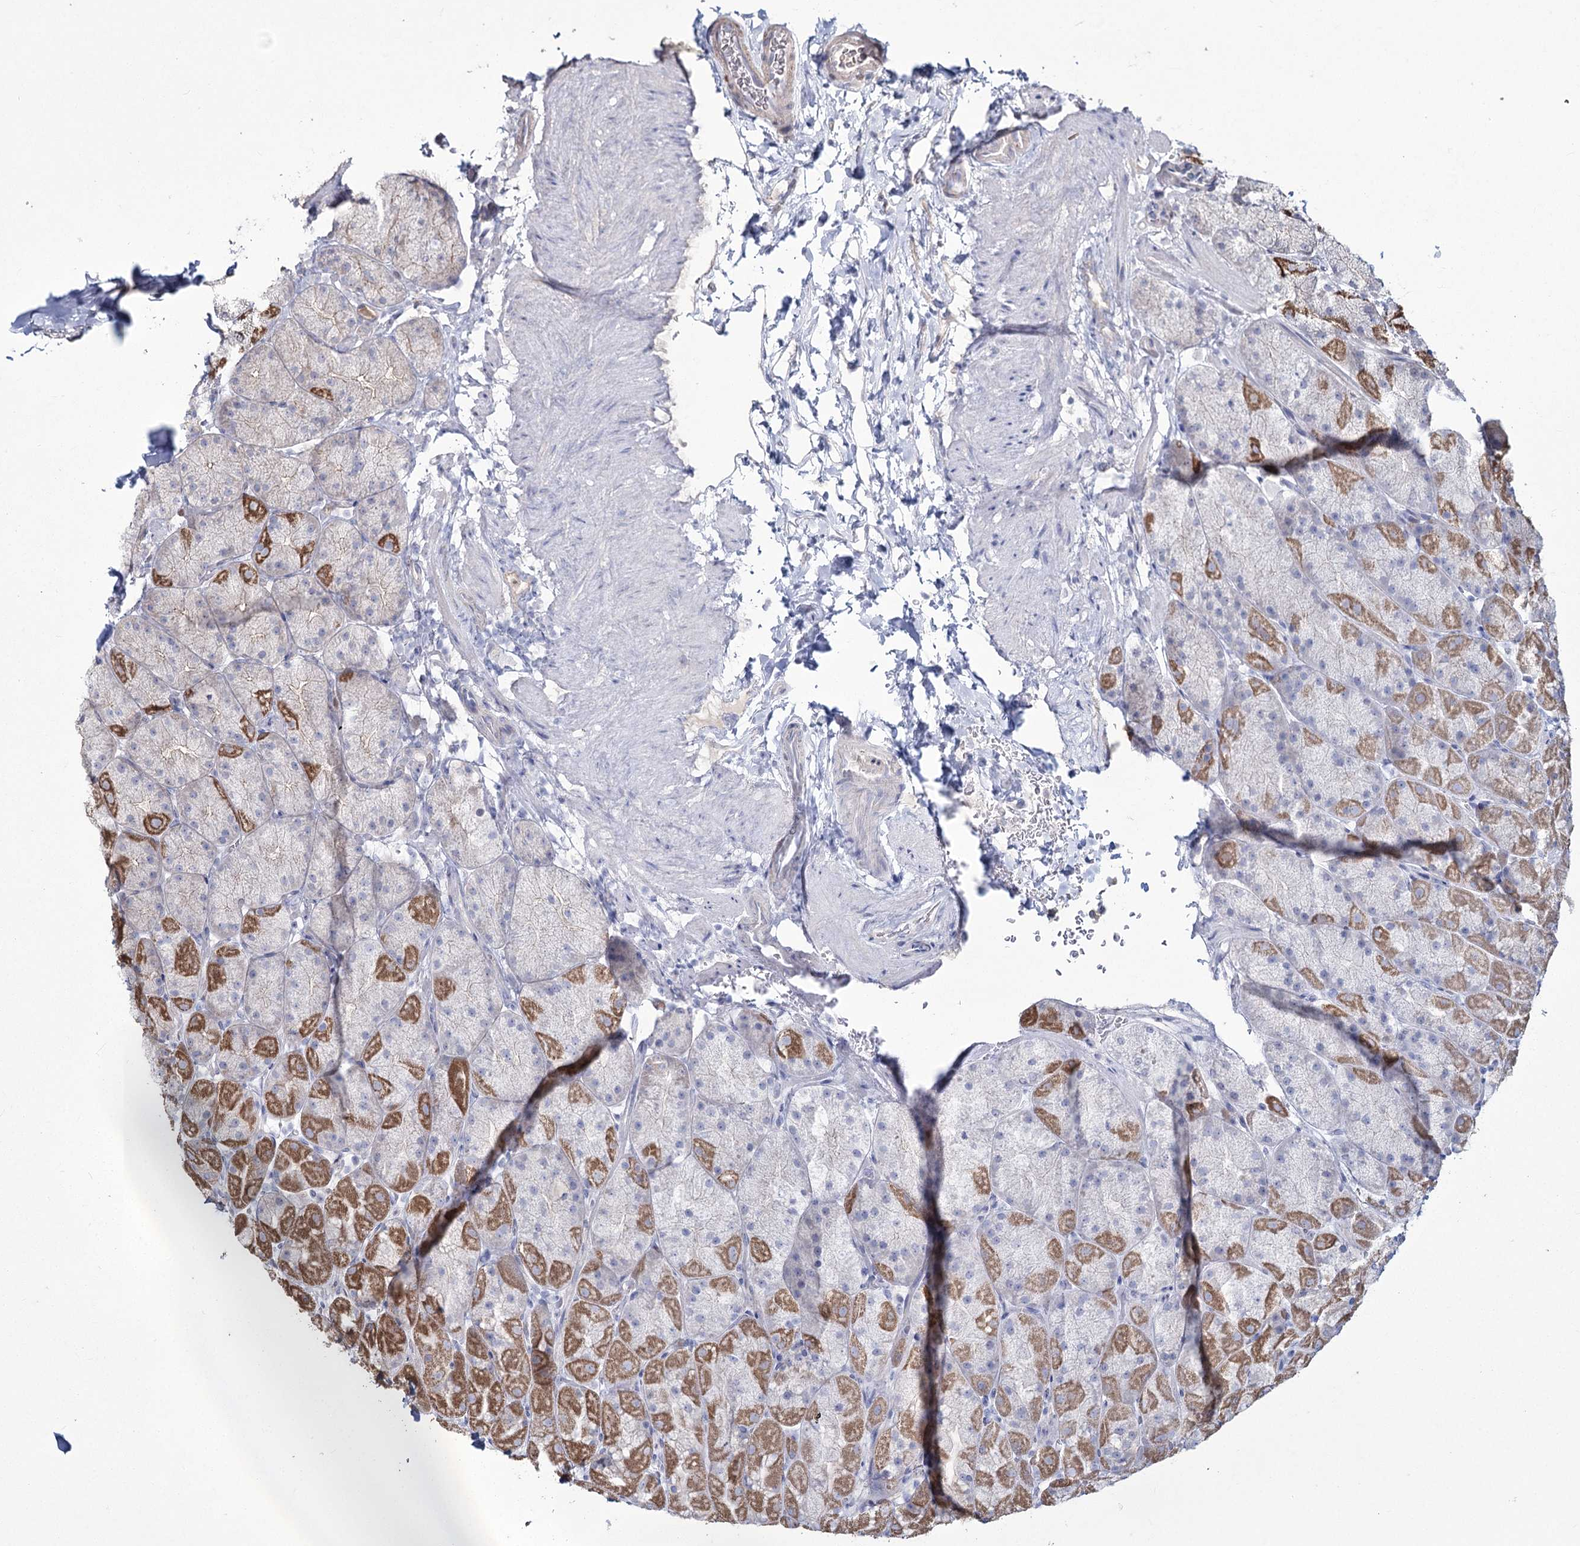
{"staining": {"intensity": "moderate", "quantity": "<25%", "location": "cytoplasmic/membranous"}, "tissue": "stomach", "cell_type": "Glandular cells", "image_type": "normal", "snomed": [{"axis": "morphology", "description": "Normal tissue, NOS"}, {"axis": "topography", "description": "Stomach, upper"}, {"axis": "topography", "description": "Stomach, lower"}], "caption": "This image shows immunohistochemistry staining of unremarkable human stomach, with low moderate cytoplasmic/membranous staining in approximately <25% of glandular cells.", "gene": "ME3", "patient": {"sex": "male", "age": 67}}